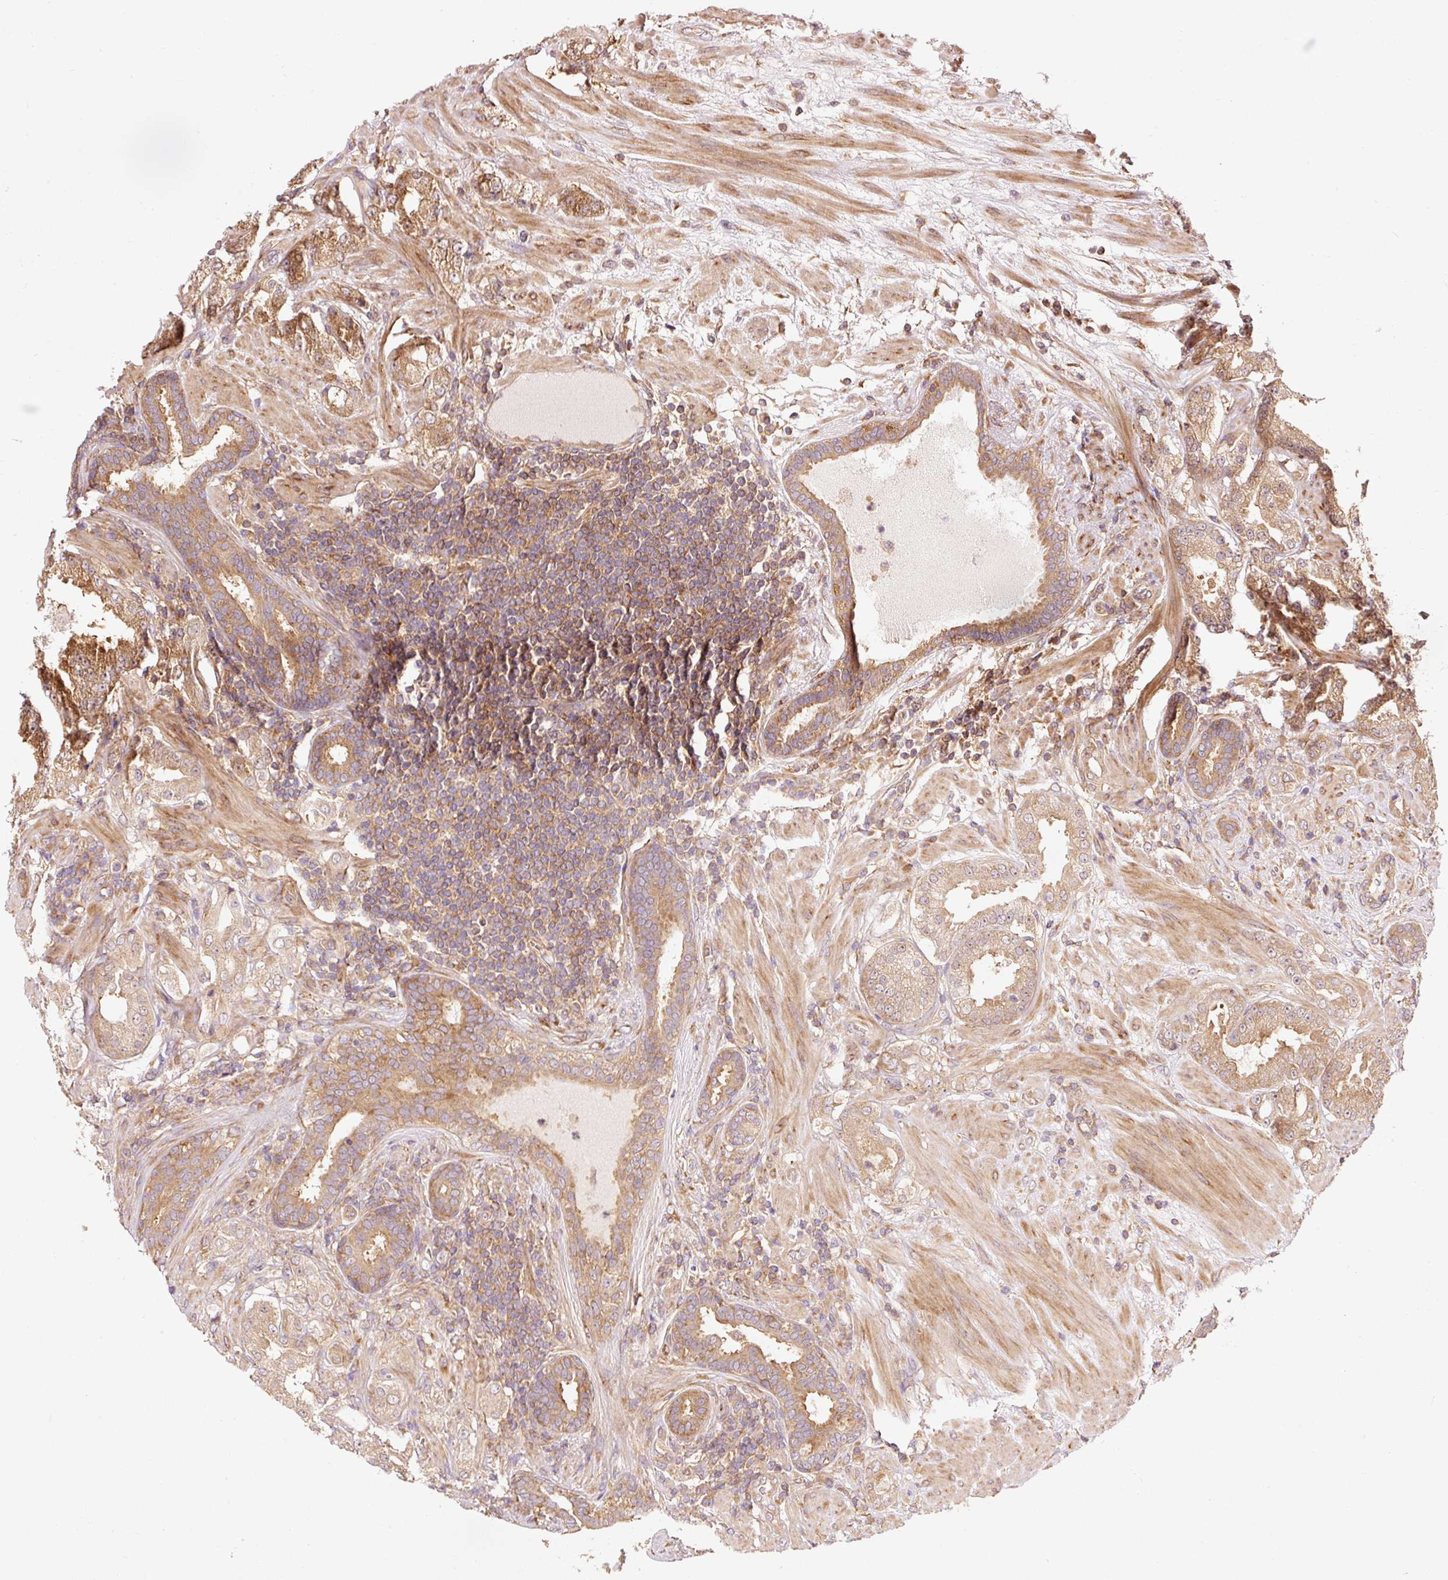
{"staining": {"intensity": "moderate", "quantity": ">75%", "location": "cytoplasmic/membranous"}, "tissue": "prostate cancer", "cell_type": "Tumor cells", "image_type": "cancer", "snomed": [{"axis": "morphology", "description": "Adenocarcinoma, High grade"}, {"axis": "topography", "description": "Prostate"}], "caption": "IHC (DAB) staining of prostate cancer (high-grade adenocarcinoma) exhibits moderate cytoplasmic/membranous protein positivity in approximately >75% of tumor cells.", "gene": "PDAP1", "patient": {"sex": "male", "age": 68}}